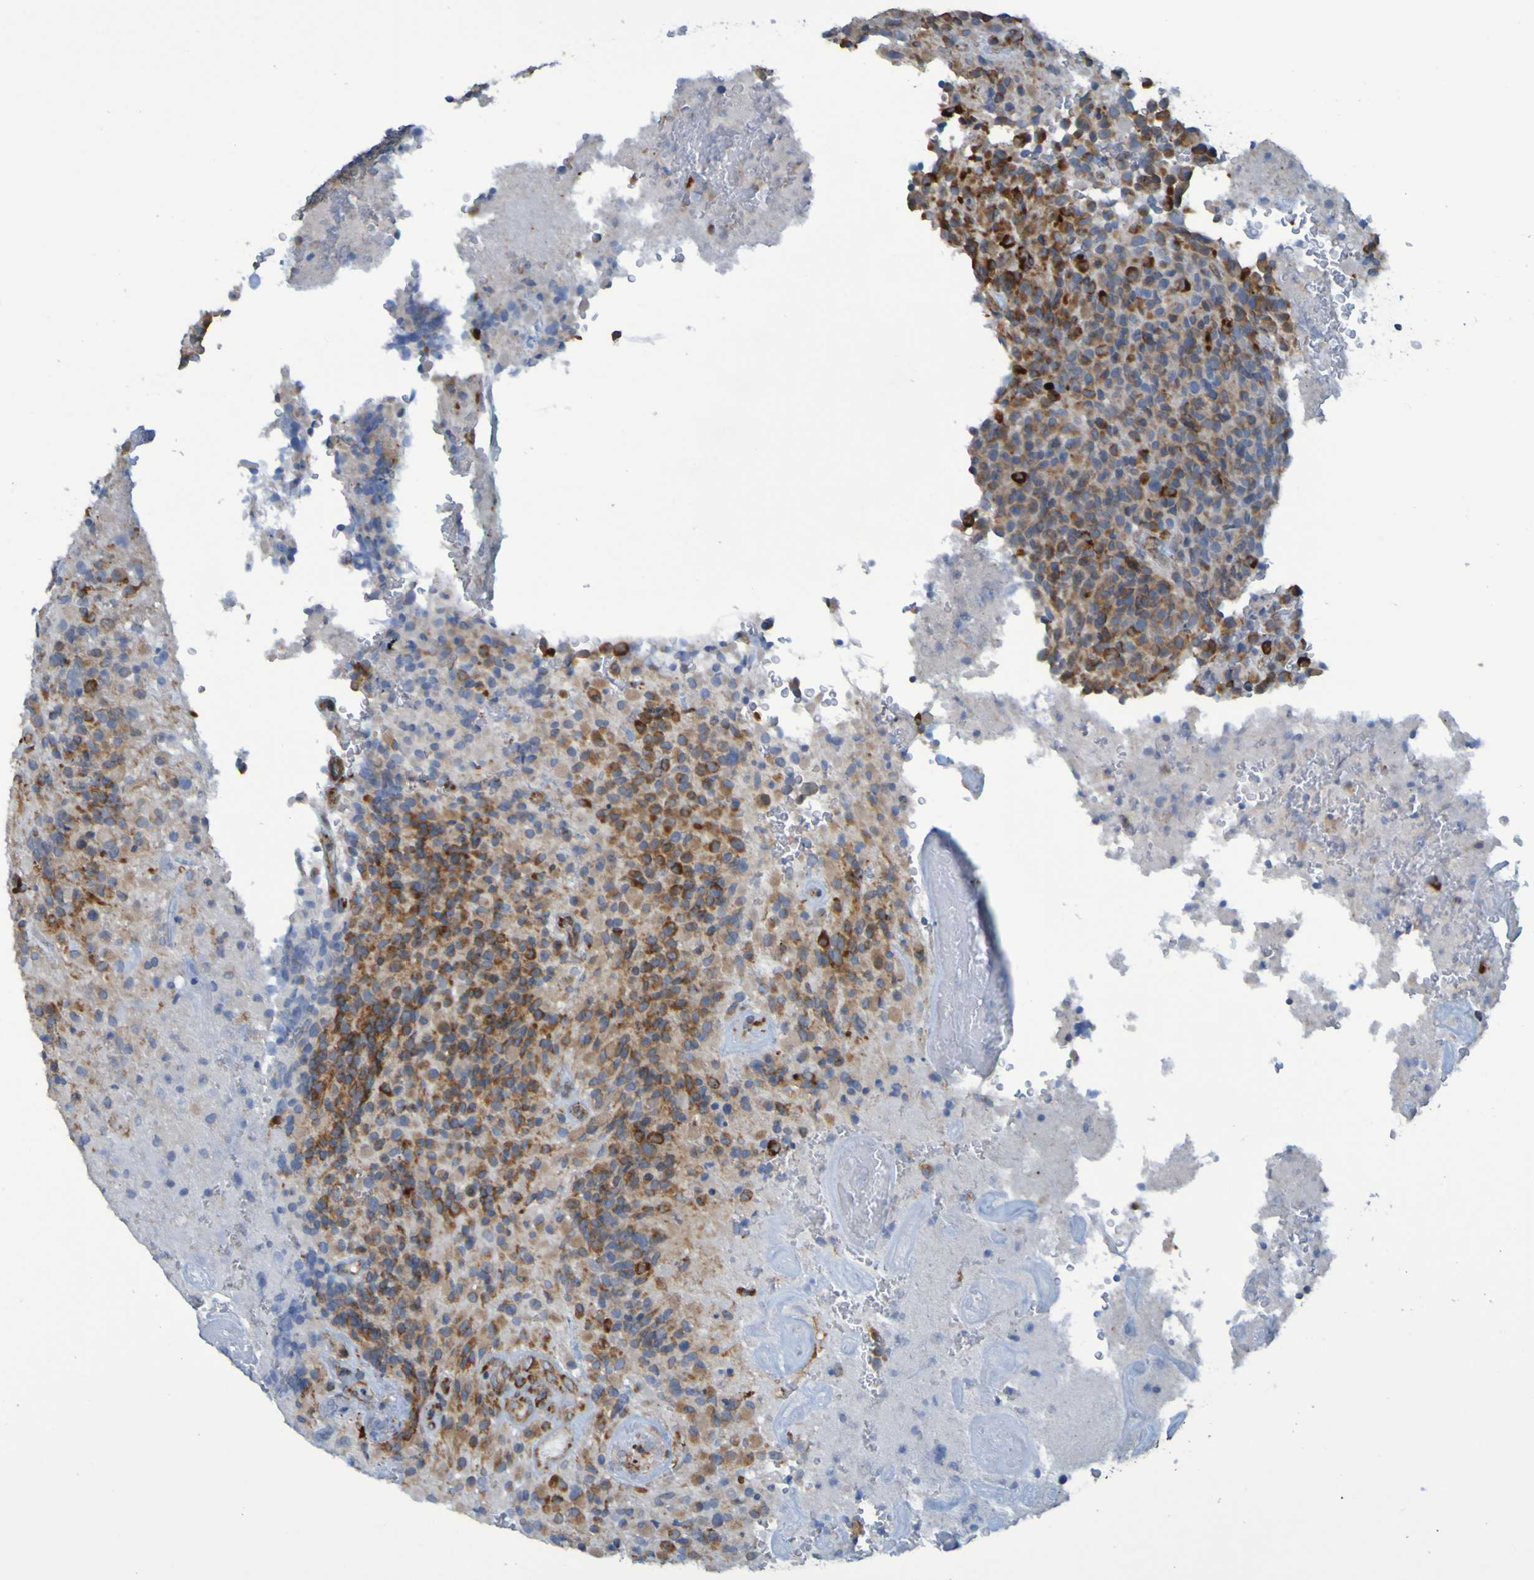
{"staining": {"intensity": "weak", "quantity": "25%-75%", "location": "cytoplasmic/membranous"}, "tissue": "glioma", "cell_type": "Tumor cells", "image_type": "cancer", "snomed": [{"axis": "morphology", "description": "Glioma, malignant, High grade"}, {"axis": "topography", "description": "Brain"}], "caption": "IHC histopathology image of glioma stained for a protein (brown), which shows low levels of weak cytoplasmic/membranous staining in about 25%-75% of tumor cells.", "gene": "SSR1", "patient": {"sex": "male", "age": 71}}